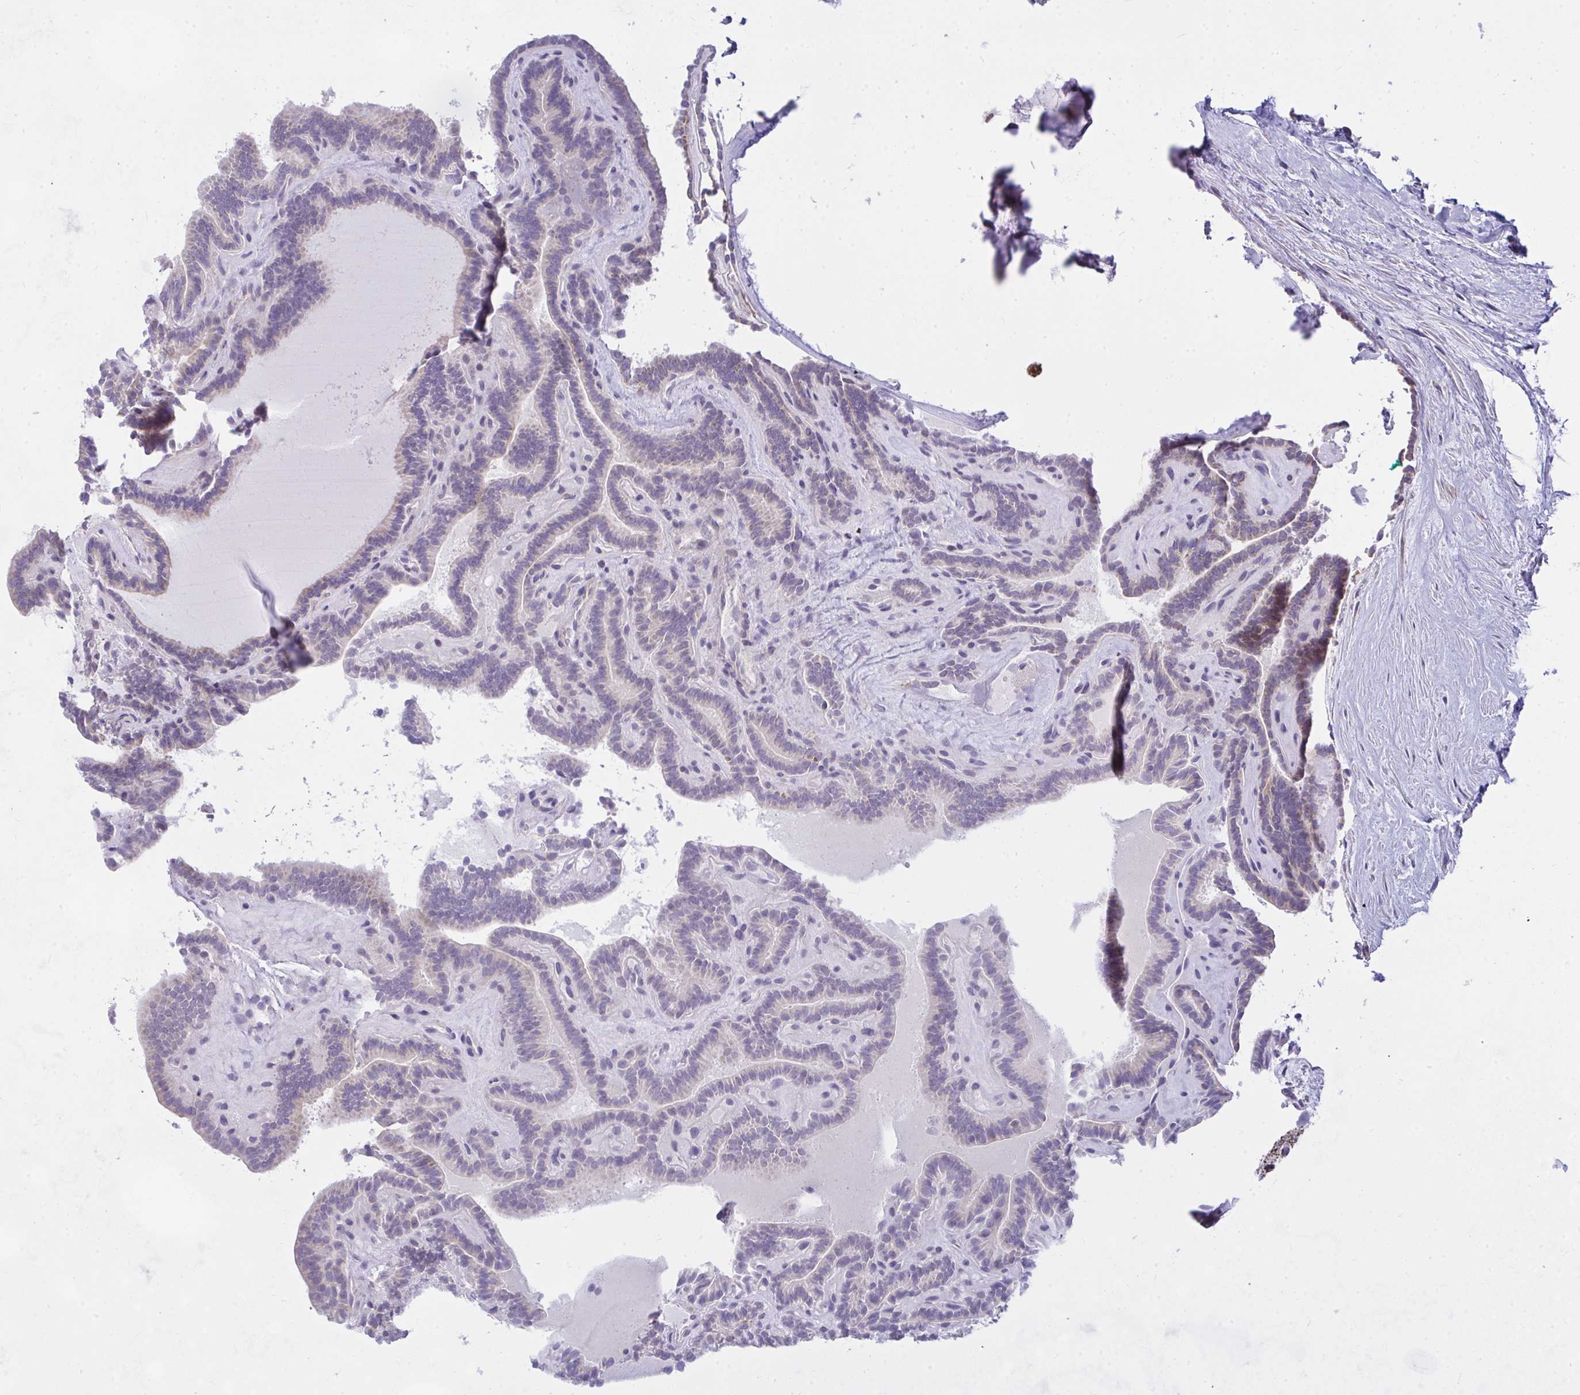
{"staining": {"intensity": "moderate", "quantity": "<25%", "location": "cytoplasmic/membranous"}, "tissue": "thyroid cancer", "cell_type": "Tumor cells", "image_type": "cancer", "snomed": [{"axis": "morphology", "description": "Papillary adenocarcinoma, NOS"}, {"axis": "topography", "description": "Thyroid gland"}], "caption": "Protein staining reveals moderate cytoplasmic/membranous expression in approximately <25% of tumor cells in thyroid cancer.", "gene": "CEP63", "patient": {"sex": "female", "age": 21}}